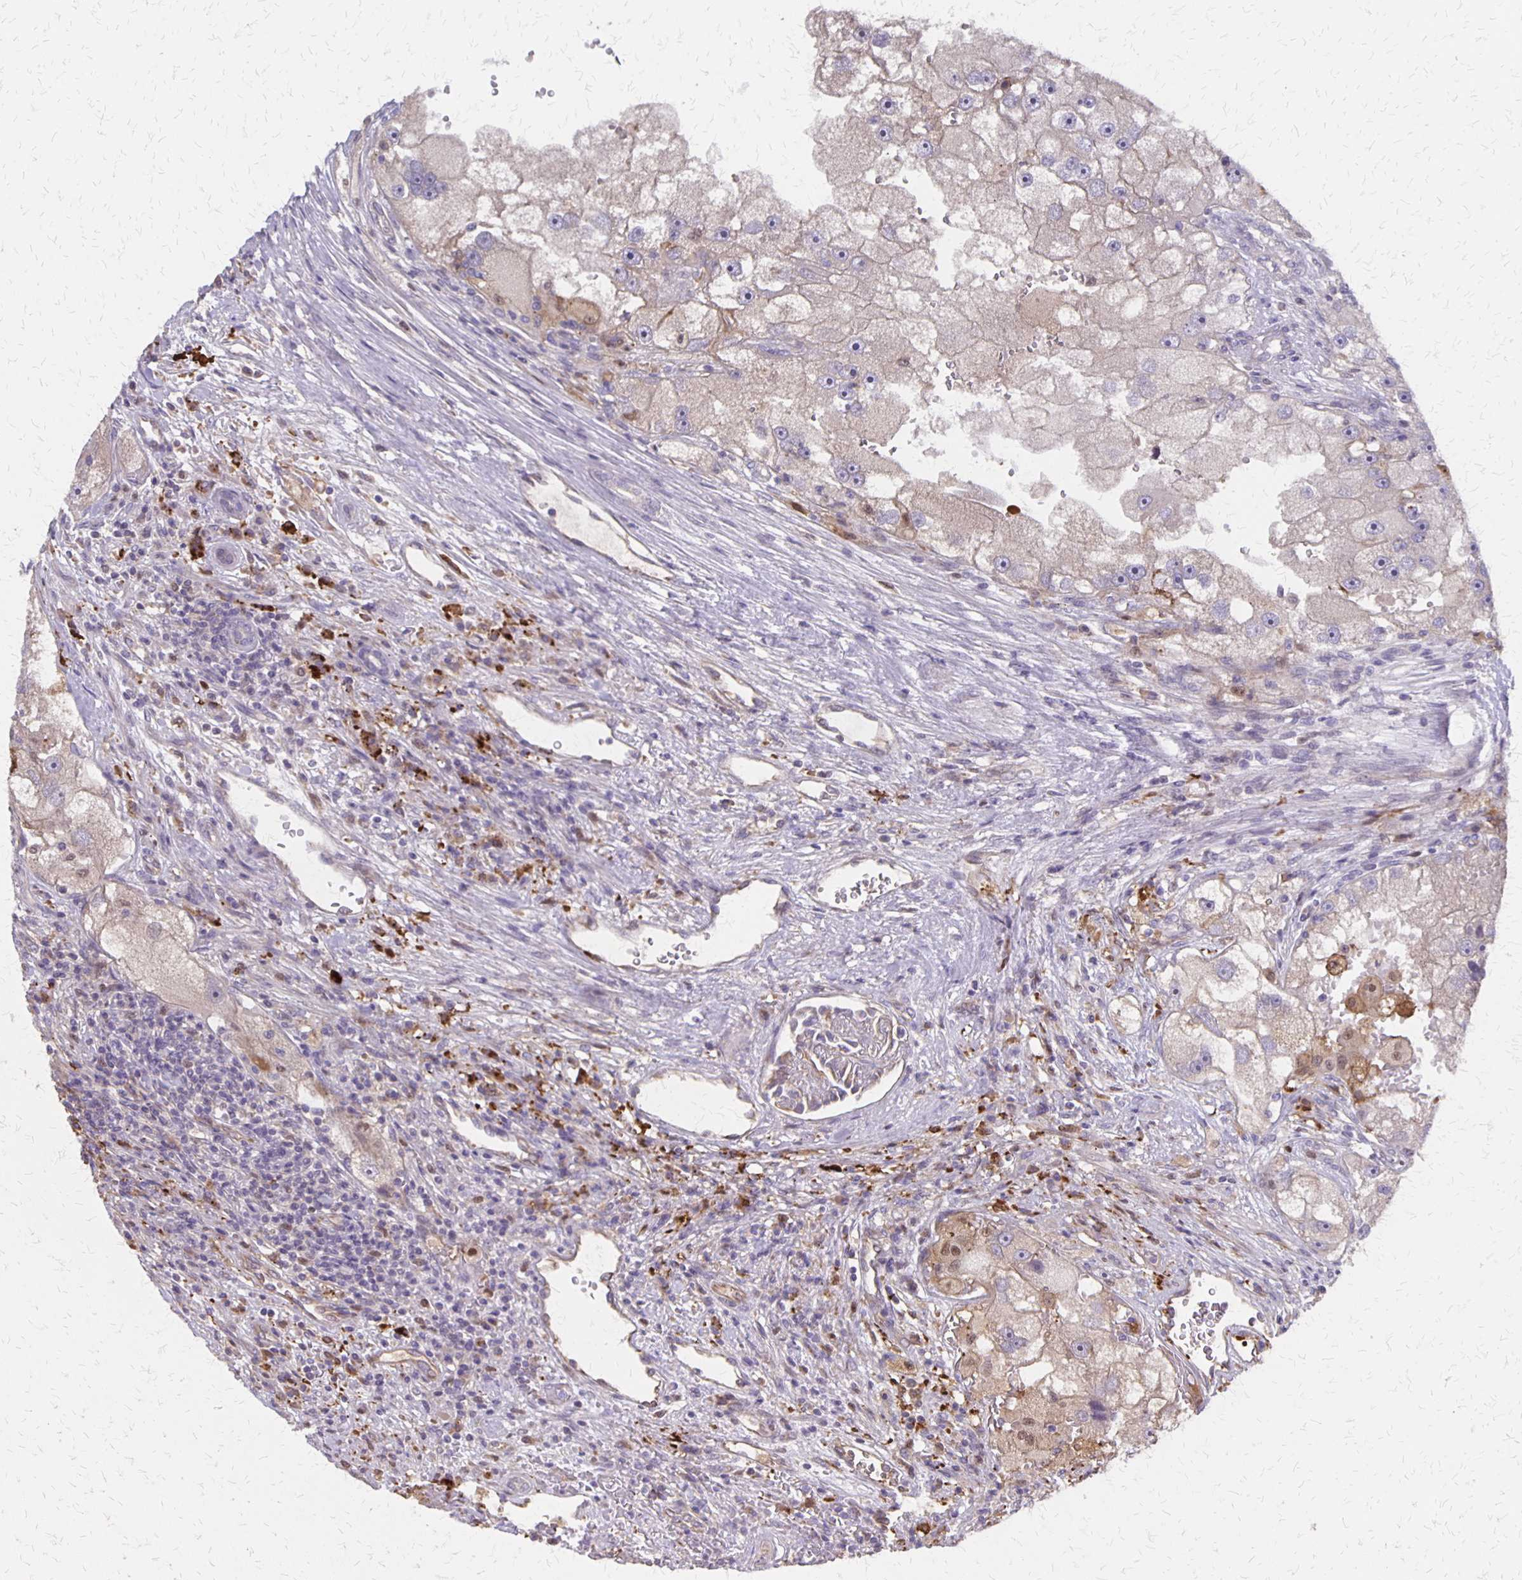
{"staining": {"intensity": "weak", "quantity": "<25%", "location": "cytoplasmic/membranous"}, "tissue": "renal cancer", "cell_type": "Tumor cells", "image_type": "cancer", "snomed": [{"axis": "morphology", "description": "Adenocarcinoma, NOS"}, {"axis": "topography", "description": "Kidney"}], "caption": "Immunohistochemical staining of human adenocarcinoma (renal) displays no significant expression in tumor cells. (Stains: DAB IHC with hematoxylin counter stain, Microscopy: brightfield microscopy at high magnification).", "gene": "NOG", "patient": {"sex": "male", "age": 63}}